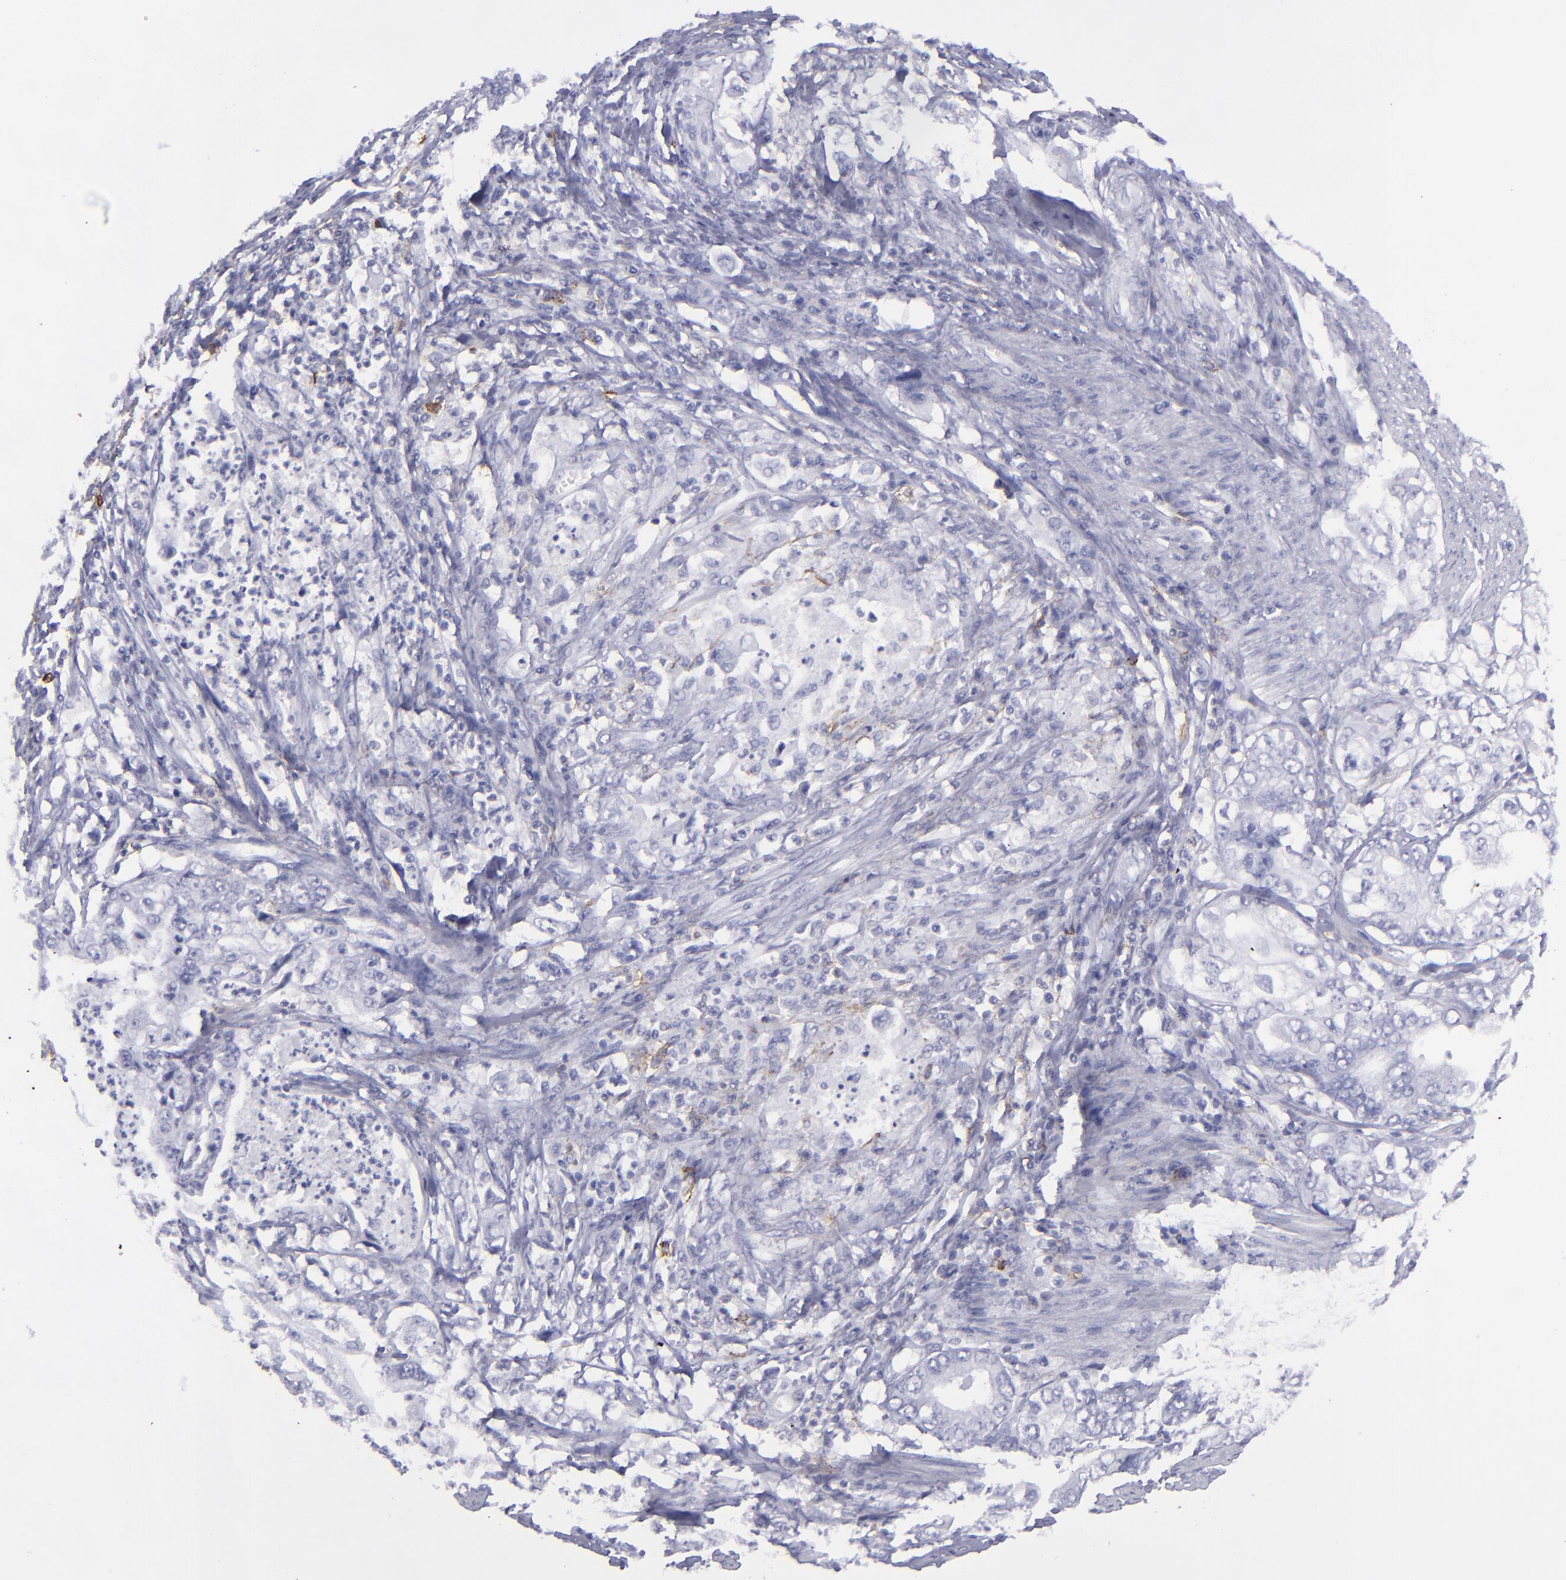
{"staining": {"intensity": "negative", "quantity": "none", "location": "none"}, "tissue": "stomach cancer", "cell_type": "Tumor cells", "image_type": "cancer", "snomed": [{"axis": "morphology", "description": "Adenocarcinoma, NOS"}, {"axis": "topography", "description": "Pancreas"}, {"axis": "topography", "description": "Stomach, upper"}], "caption": "Tumor cells are negative for brown protein staining in stomach adenocarcinoma.", "gene": "SELPLG", "patient": {"sex": "male", "age": 77}}